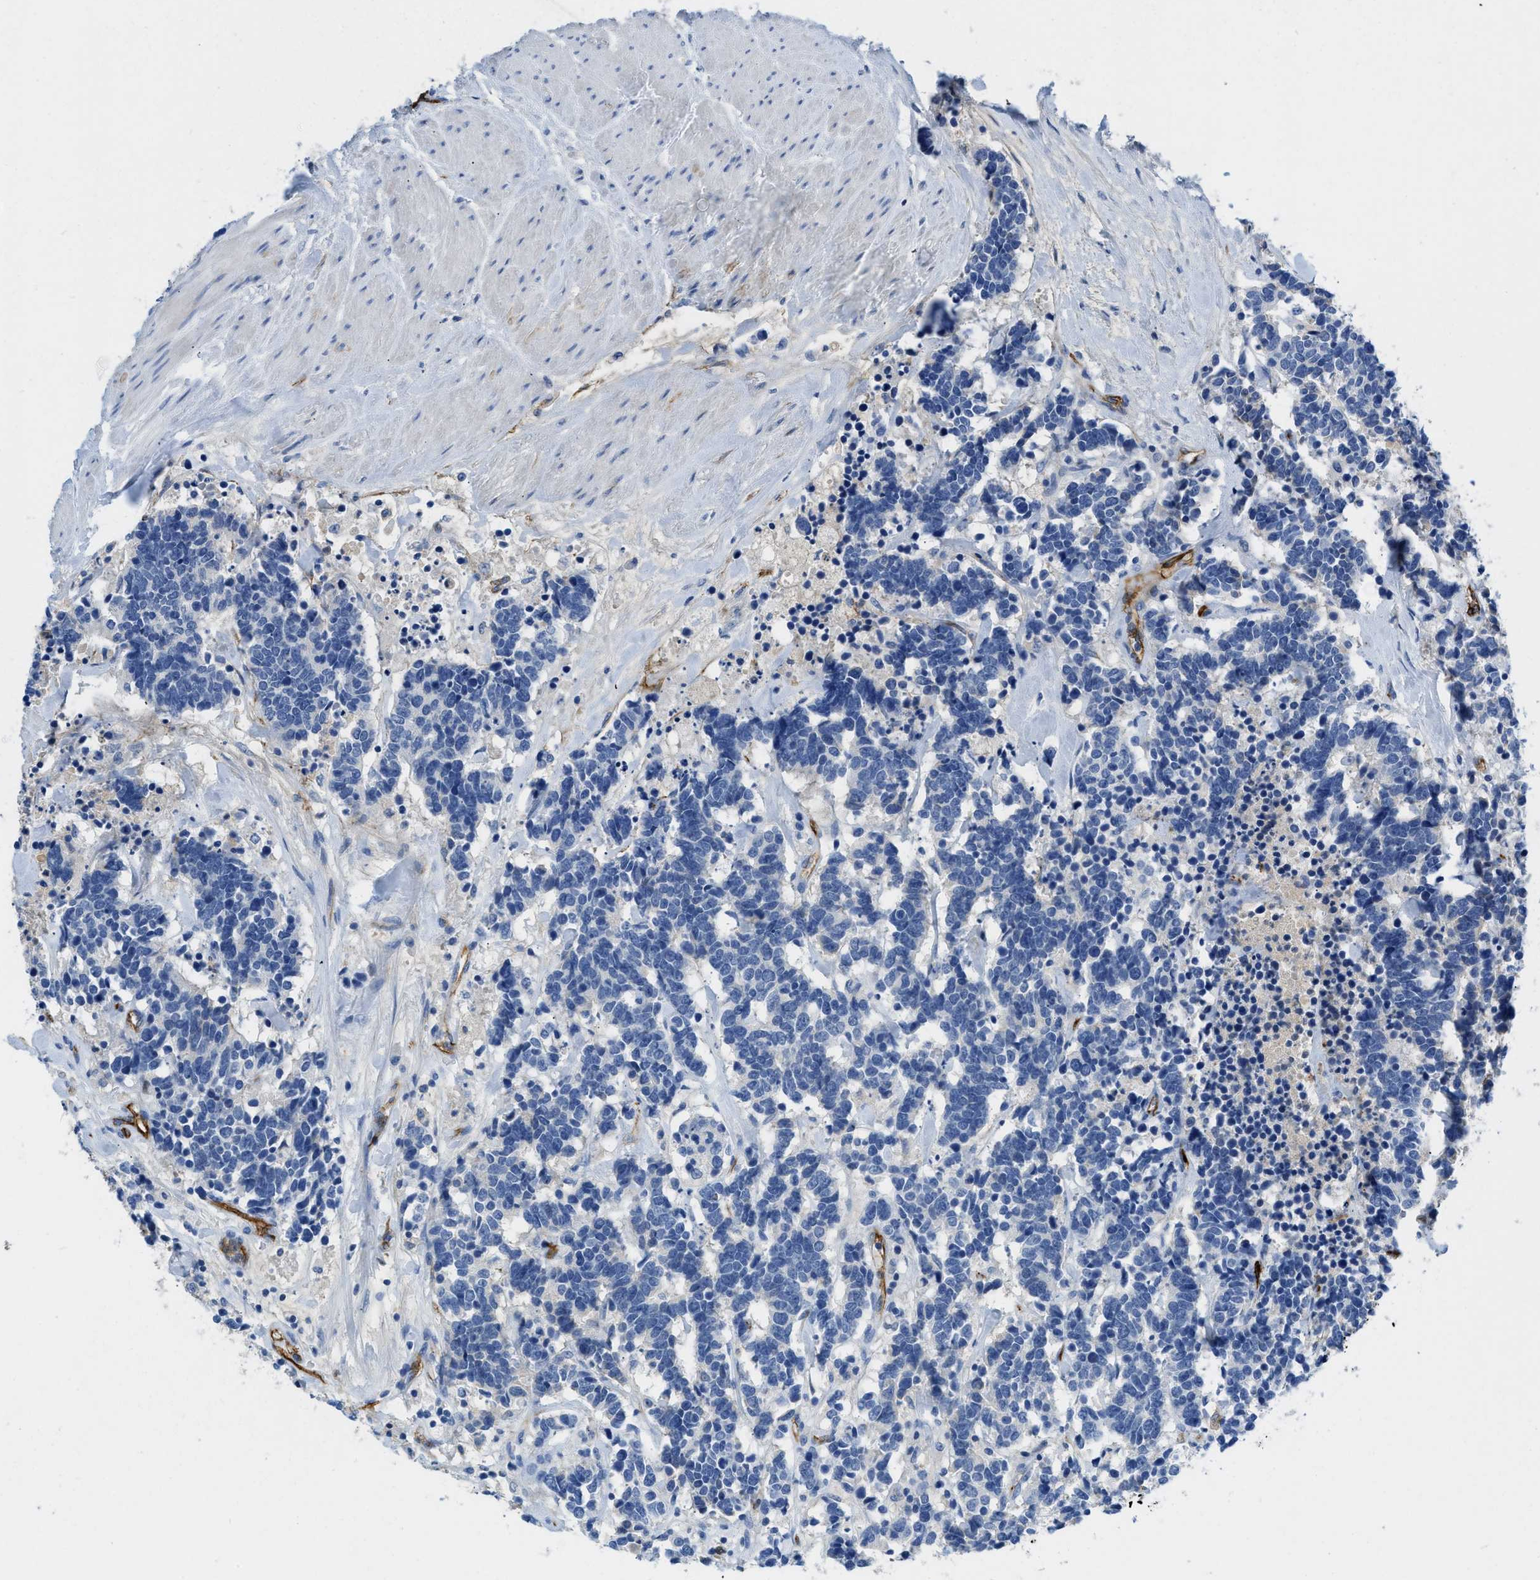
{"staining": {"intensity": "negative", "quantity": "none", "location": "none"}, "tissue": "carcinoid", "cell_type": "Tumor cells", "image_type": "cancer", "snomed": [{"axis": "morphology", "description": "Carcinoma, NOS"}, {"axis": "morphology", "description": "Carcinoid, malignant, NOS"}, {"axis": "topography", "description": "Urinary bladder"}], "caption": "This is a micrograph of immunohistochemistry staining of carcinoid, which shows no staining in tumor cells.", "gene": "SPEG", "patient": {"sex": "male", "age": 57}}